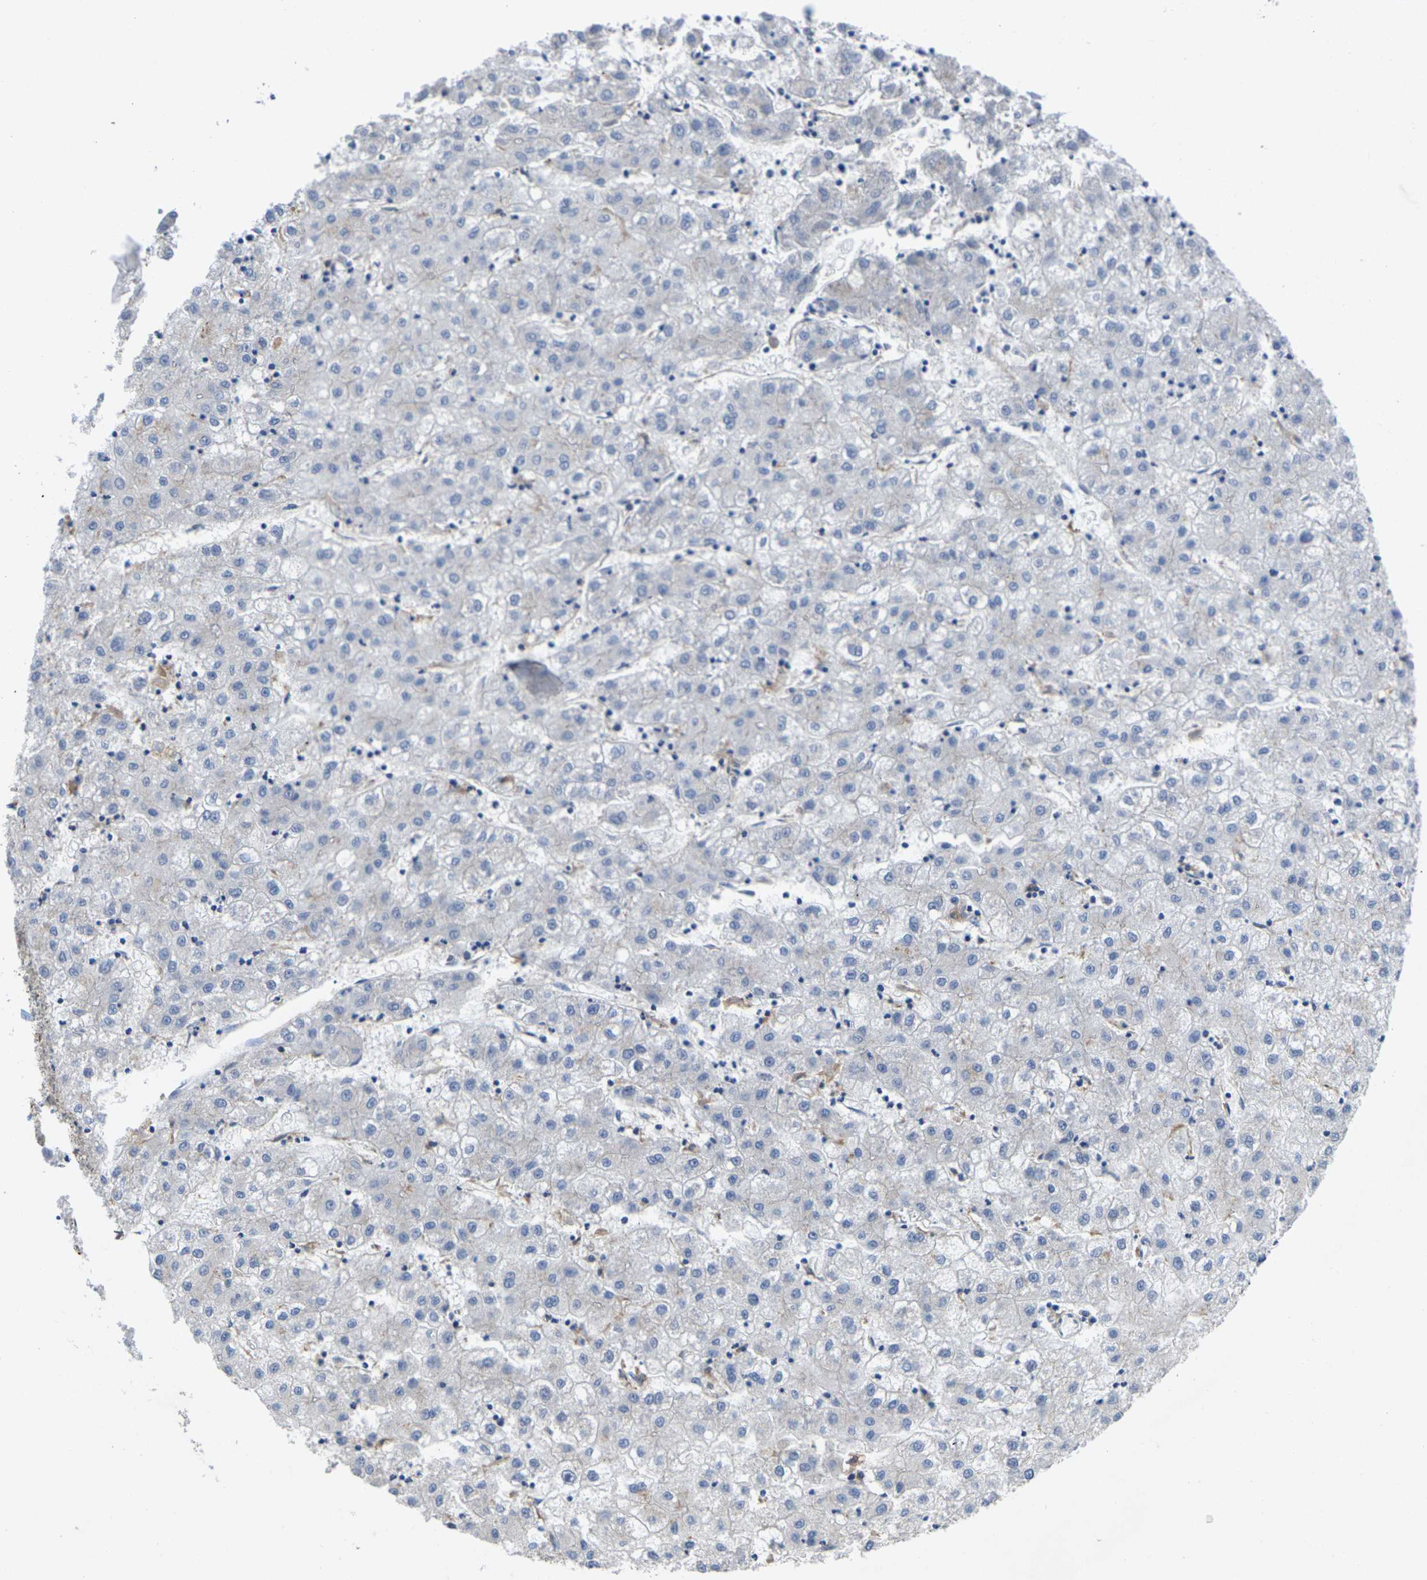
{"staining": {"intensity": "negative", "quantity": "none", "location": "none"}, "tissue": "liver cancer", "cell_type": "Tumor cells", "image_type": "cancer", "snomed": [{"axis": "morphology", "description": "Carcinoma, Hepatocellular, NOS"}, {"axis": "topography", "description": "Liver"}], "caption": "Liver hepatocellular carcinoma was stained to show a protein in brown. There is no significant staining in tumor cells.", "gene": "SCNN1A", "patient": {"sex": "male", "age": 72}}